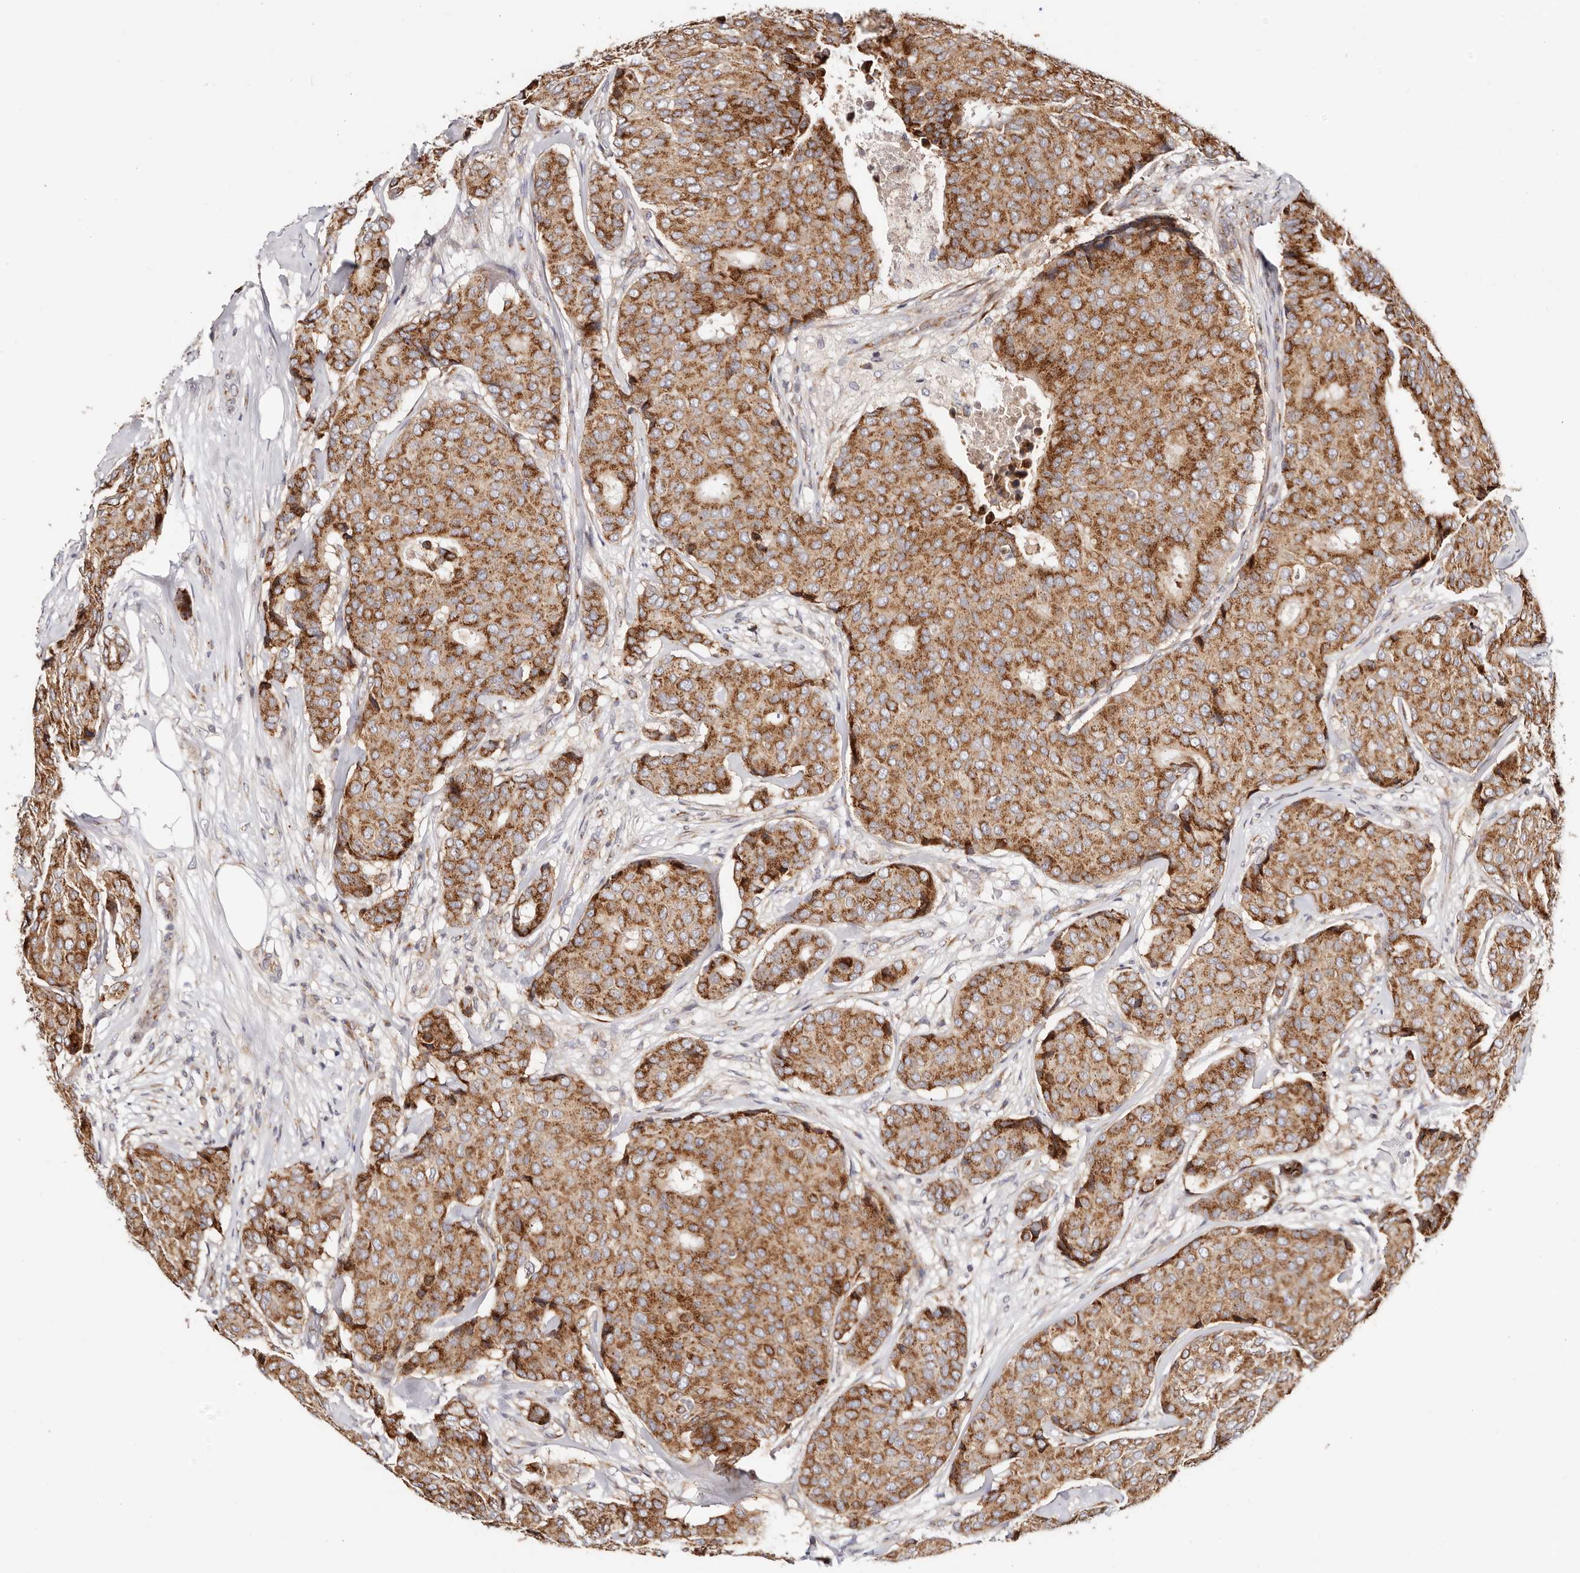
{"staining": {"intensity": "strong", "quantity": ">75%", "location": "cytoplasmic/membranous"}, "tissue": "breast cancer", "cell_type": "Tumor cells", "image_type": "cancer", "snomed": [{"axis": "morphology", "description": "Duct carcinoma"}, {"axis": "topography", "description": "Breast"}], "caption": "An immunohistochemistry (IHC) photomicrograph of neoplastic tissue is shown. Protein staining in brown labels strong cytoplasmic/membranous positivity in breast cancer (invasive ductal carcinoma) within tumor cells.", "gene": "MAPK6", "patient": {"sex": "female", "age": 75}}